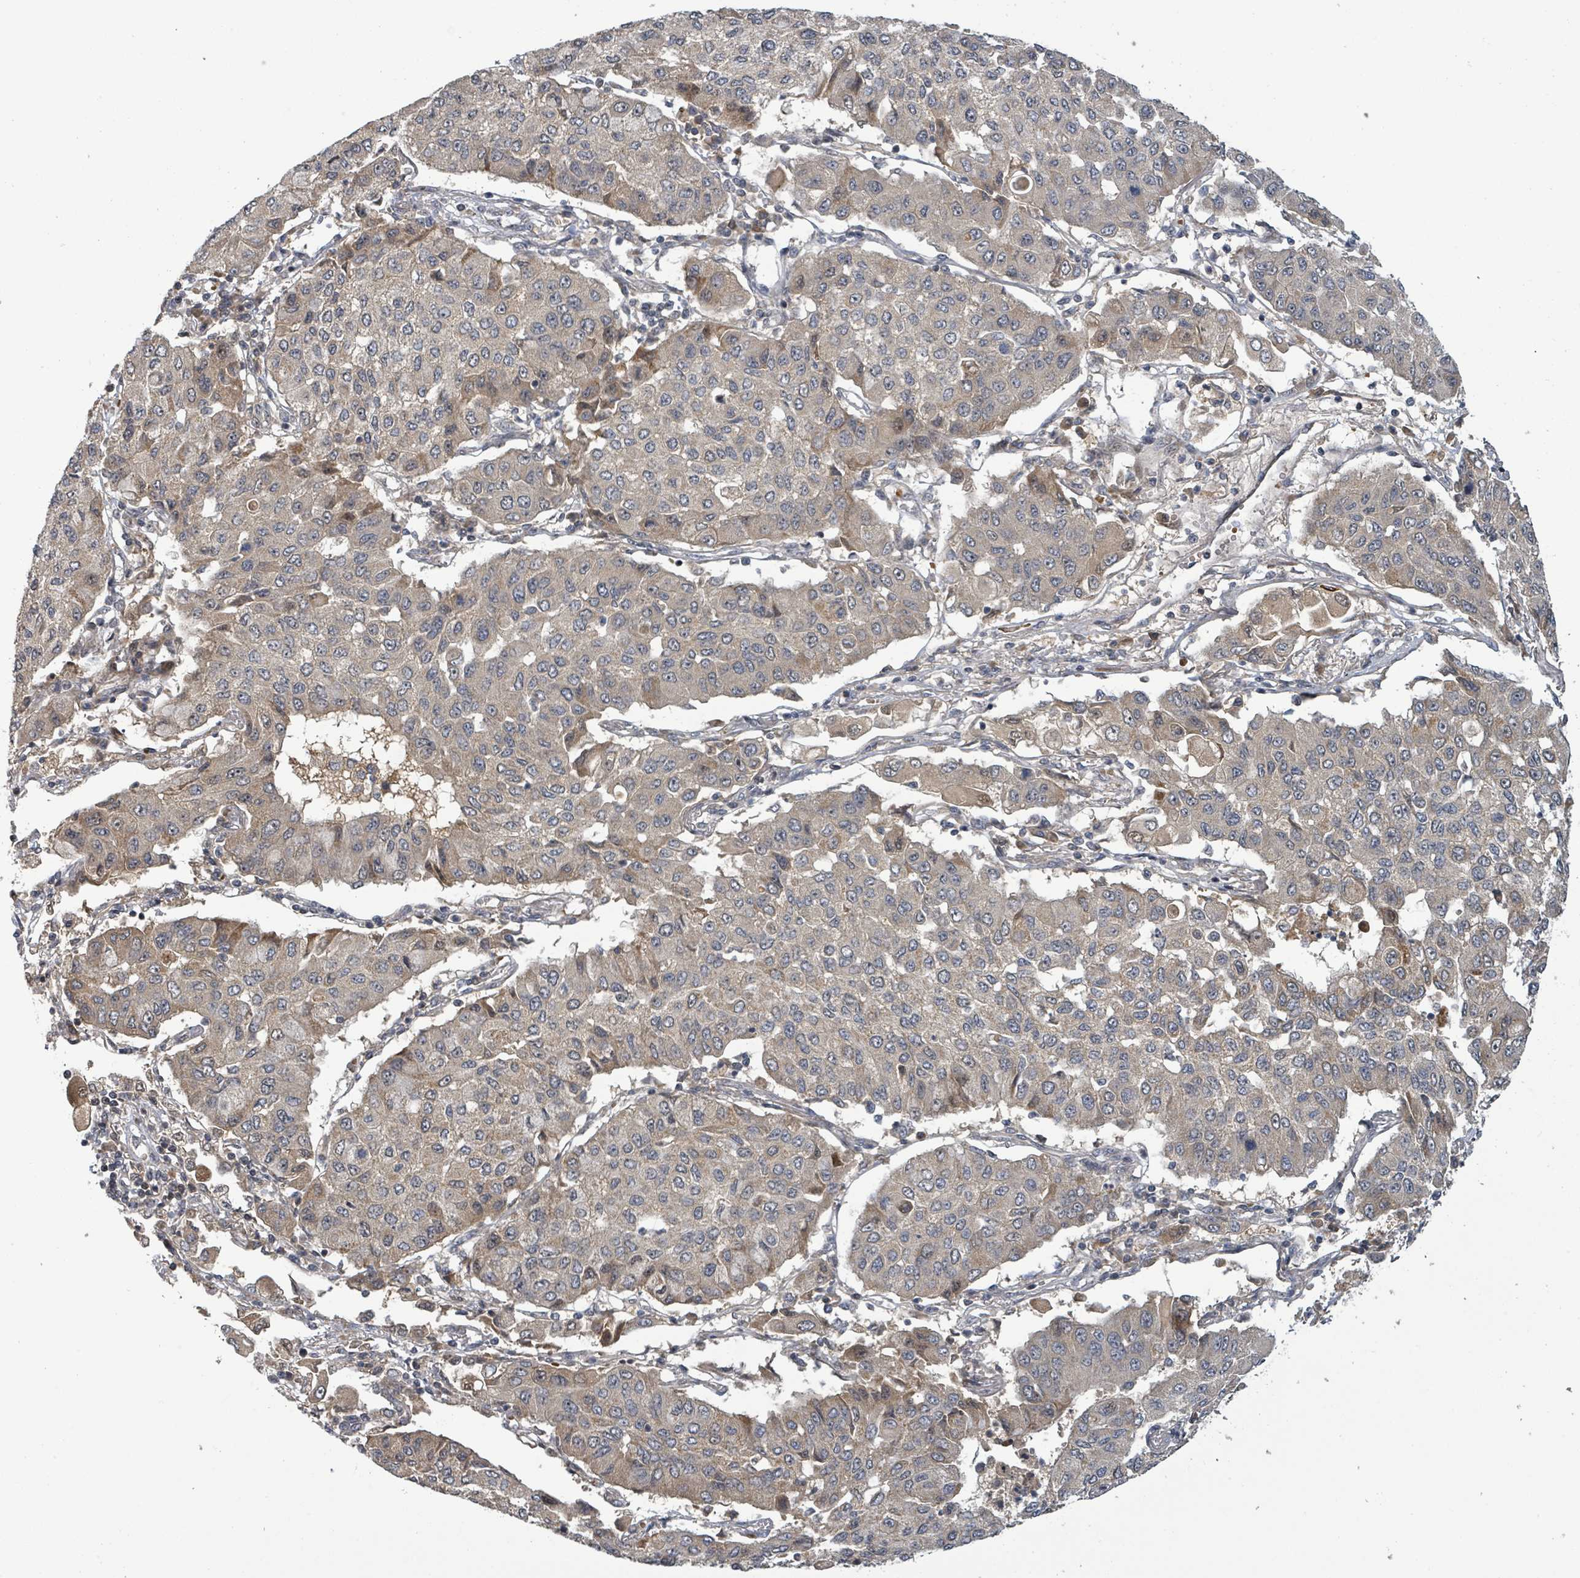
{"staining": {"intensity": "moderate", "quantity": "<25%", "location": "cytoplasmic/membranous"}, "tissue": "lung cancer", "cell_type": "Tumor cells", "image_type": "cancer", "snomed": [{"axis": "morphology", "description": "Squamous cell carcinoma, NOS"}, {"axis": "topography", "description": "Lung"}], "caption": "Immunohistochemical staining of lung squamous cell carcinoma demonstrates moderate cytoplasmic/membranous protein expression in about <25% of tumor cells.", "gene": "ITGA11", "patient": {"sex": "male", "age": 74}}